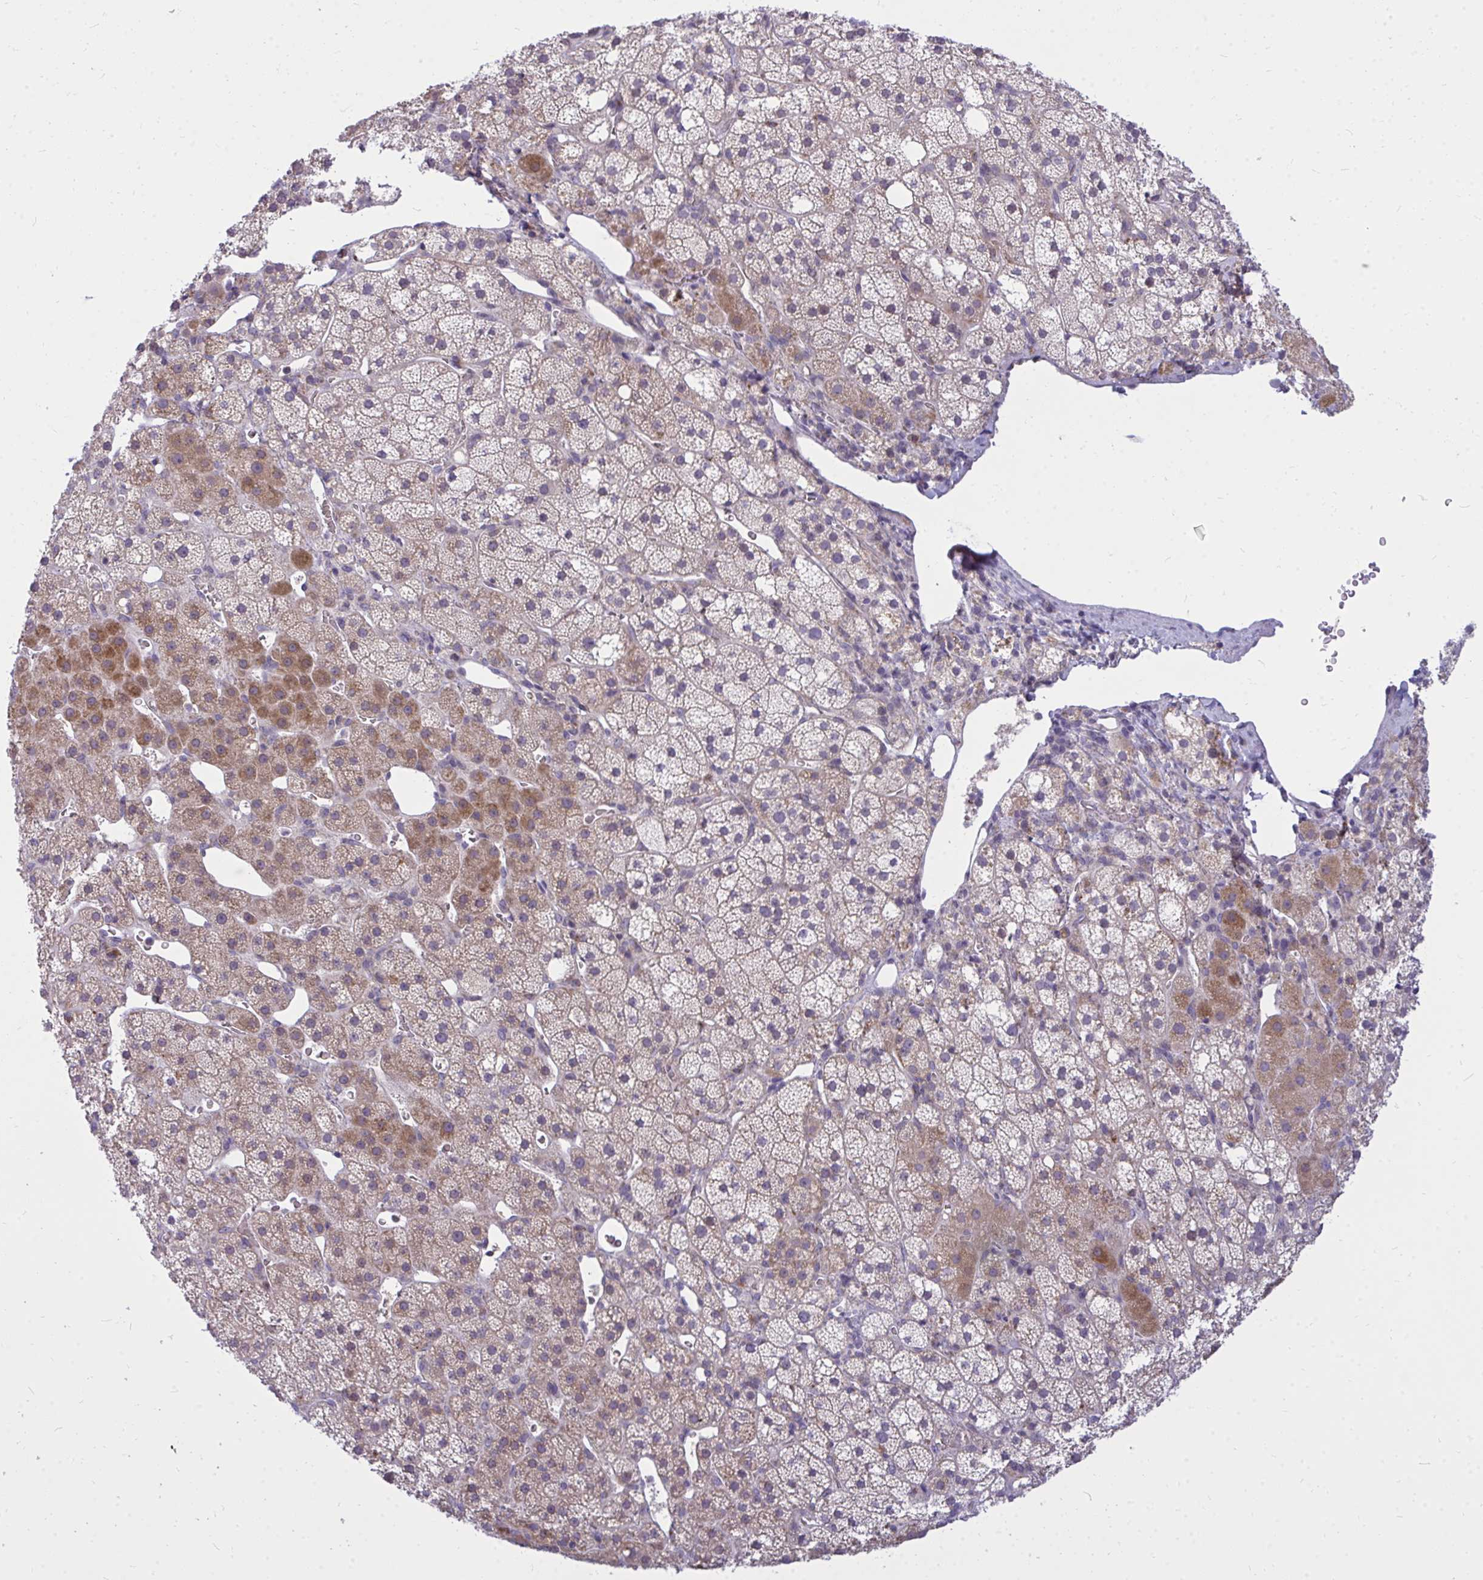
{"staining": {"intensity": "moderate", "quantity": "<25%", "location": "cytoplasmic/membranous"}, "tissue": "adrenal gland", "cell_type": "Glandular cells", "image_type": "normal", "snomed": [{"axis": "morphology", "description": "Normal tissue, NOS"}, {"axis": "topography", "description": "Adrenal gland"}], "caption": "Protein analysis of benign adrenal gland demonstrates moderate cytoplasmic/membranous expression in about <25% of glandular cells. (brown staining indicates protein expression, while blue staining denotes nuclei).", "gene": "ZSCAN25", "patient": {"sex": "male", "age": 53}}